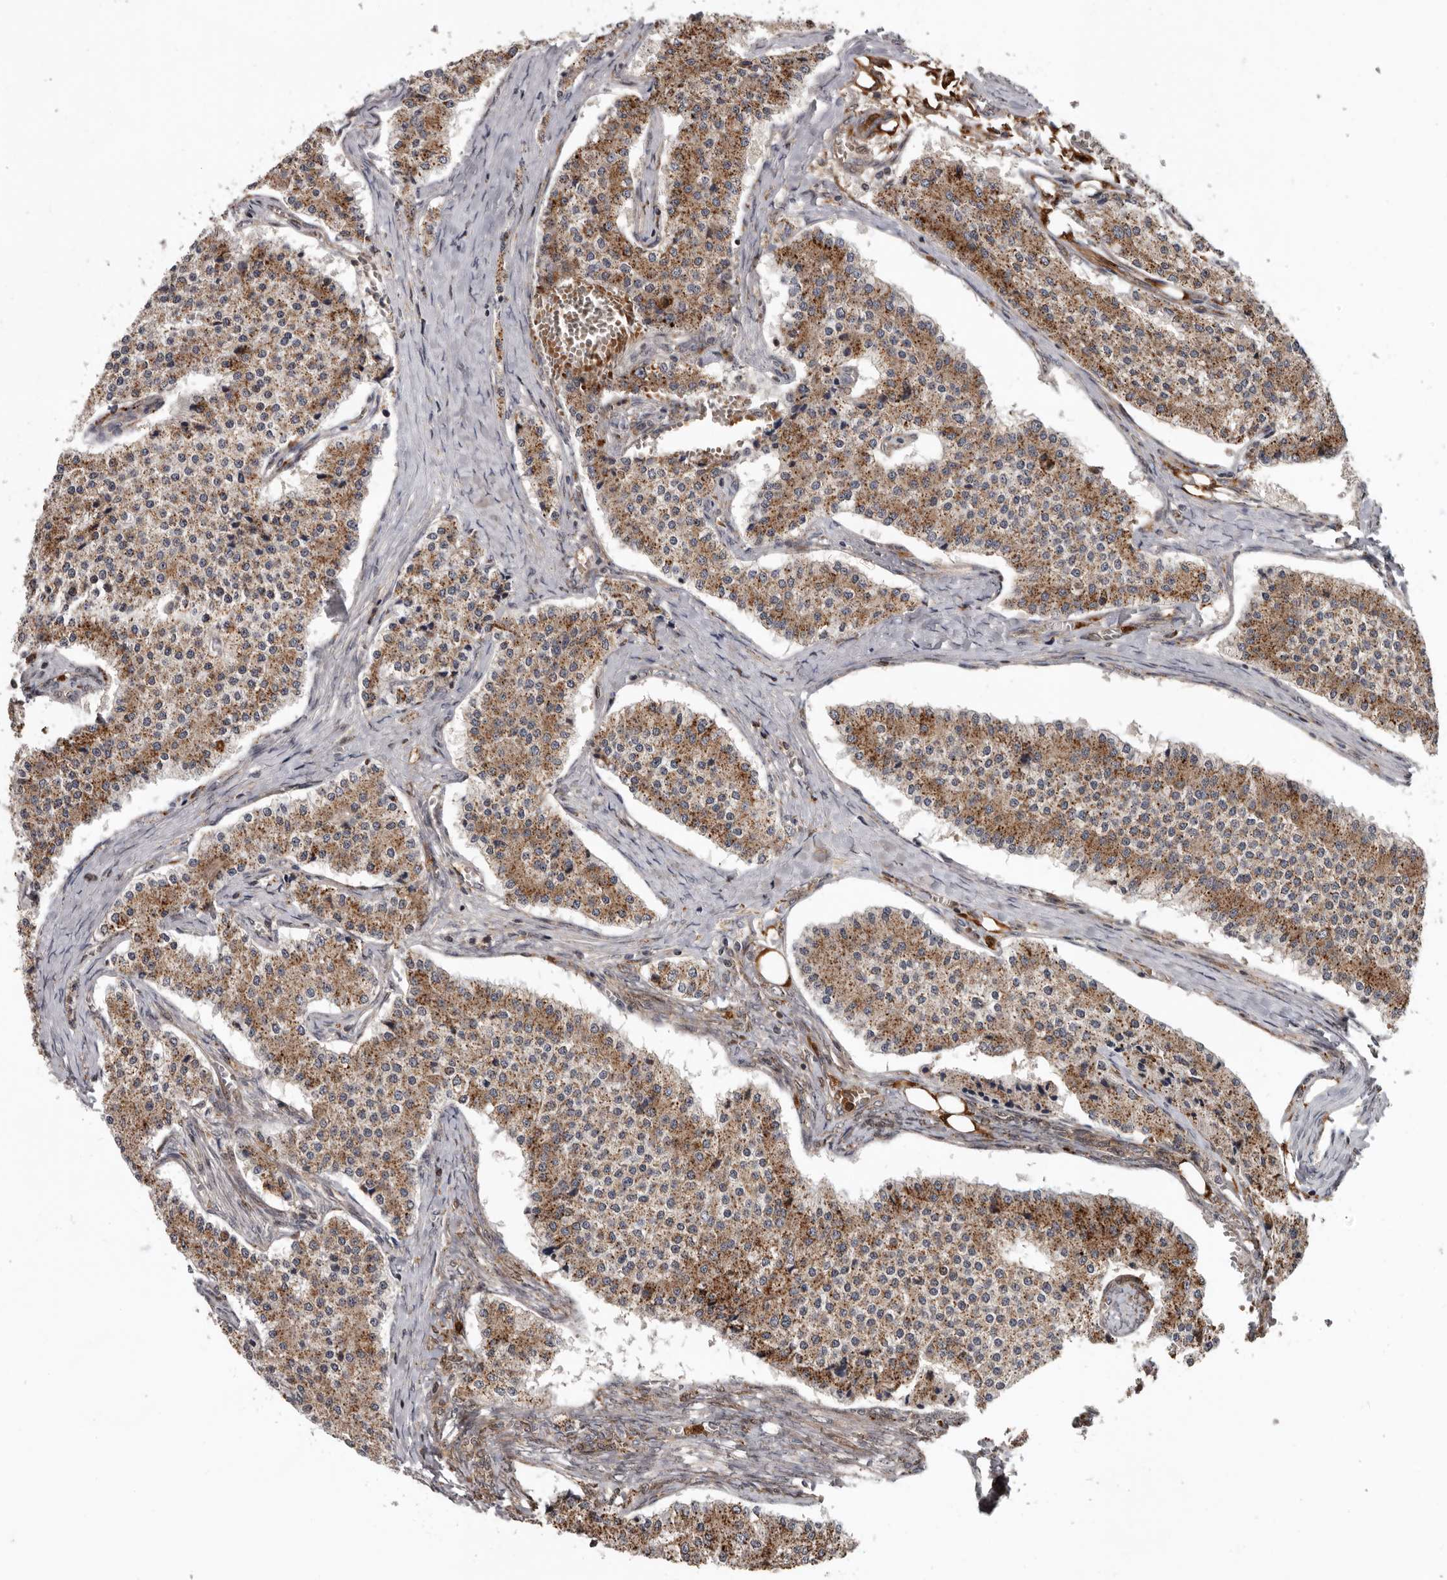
{"staining": {"intensity": "moderate", "quantity": ">75%", "location": "cytoplasmic/membranous"}, "tissue": "carcinoid", "cell_type": "Tumor cells", "image_type": "cancer", "snomed": [{"axis": "morphology", "description": "Carcinoid, malignant, NOS"}, {"axis": "topography", "description": "Colon"}], "caption": "DAB immunohistochemical staining of human carcinoid (malignant) demonstrates moderate cytoplasmic/membranous protein expression in about >75% of tumor cells. (Stains: DAB (3,3'-diaminobenzidine) in brown, nuclei in blue, Microscopy: brightfield microscopy at high magnification).", "gene": "FGFR4", "patient": {"sex": "female", "age": 52}}